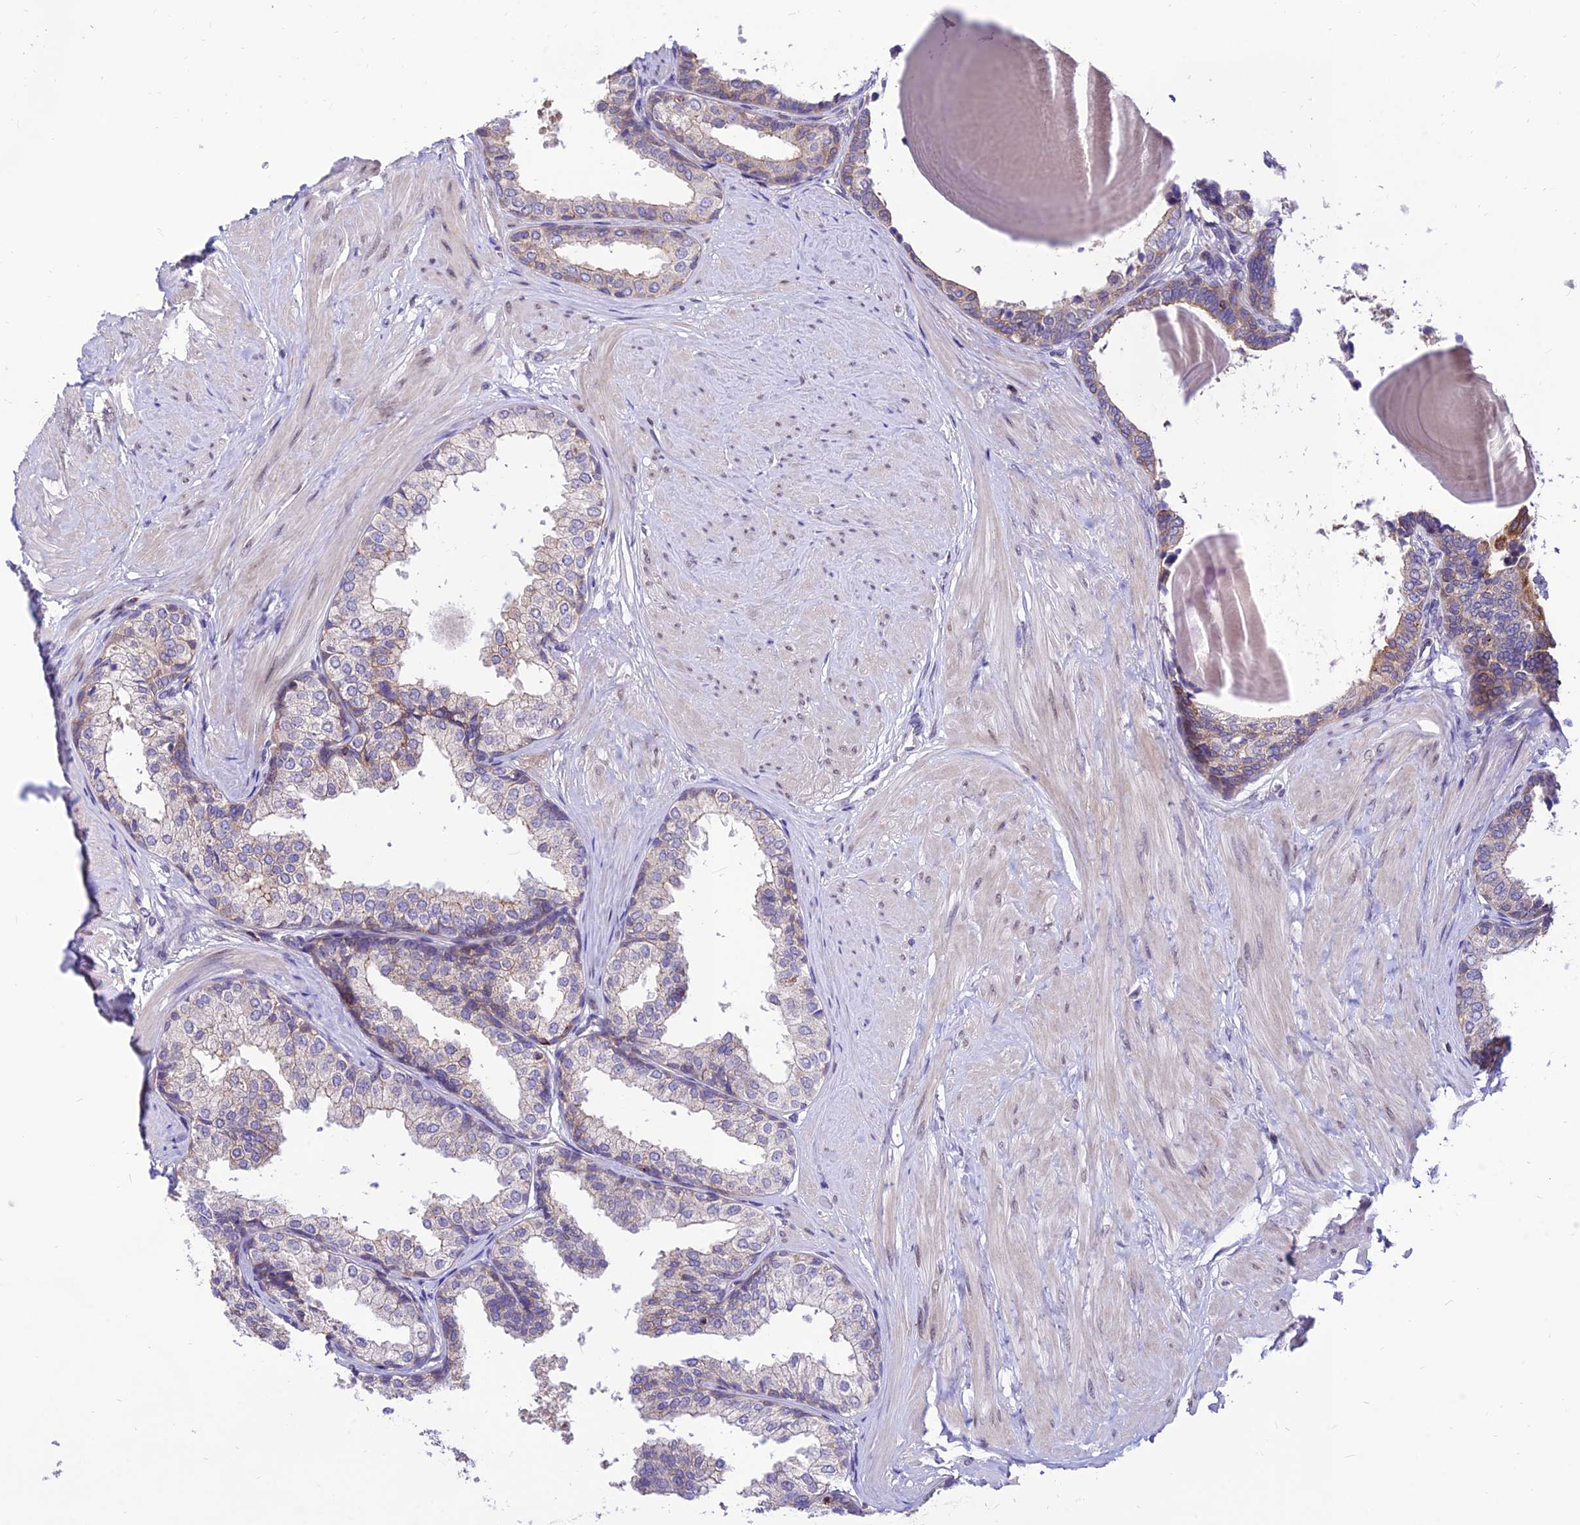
{"staining": {"intensity": "weak", "quantity": "<25%", "location": "cytoplasmic/membranous"}, "tissue": "prostate", "cell_type": "Glandular cells", "image_type": "normal", "snomed": [{"axis": "morphology", "description": "Normal tissue, NOS"}, {"axis": "topography", "description": "Prostate"}], "caption": "A histopathology image of human prostate is negative for staining in glandular cells. (Stains: DAB (3,3'-diaminobenzidine) IHC with hematoxylin counter stain, Microscopy: brightfield microscopy at high magnification).", "gene": "C6orf132", "patient": {"sex": "male", "age": 48}}